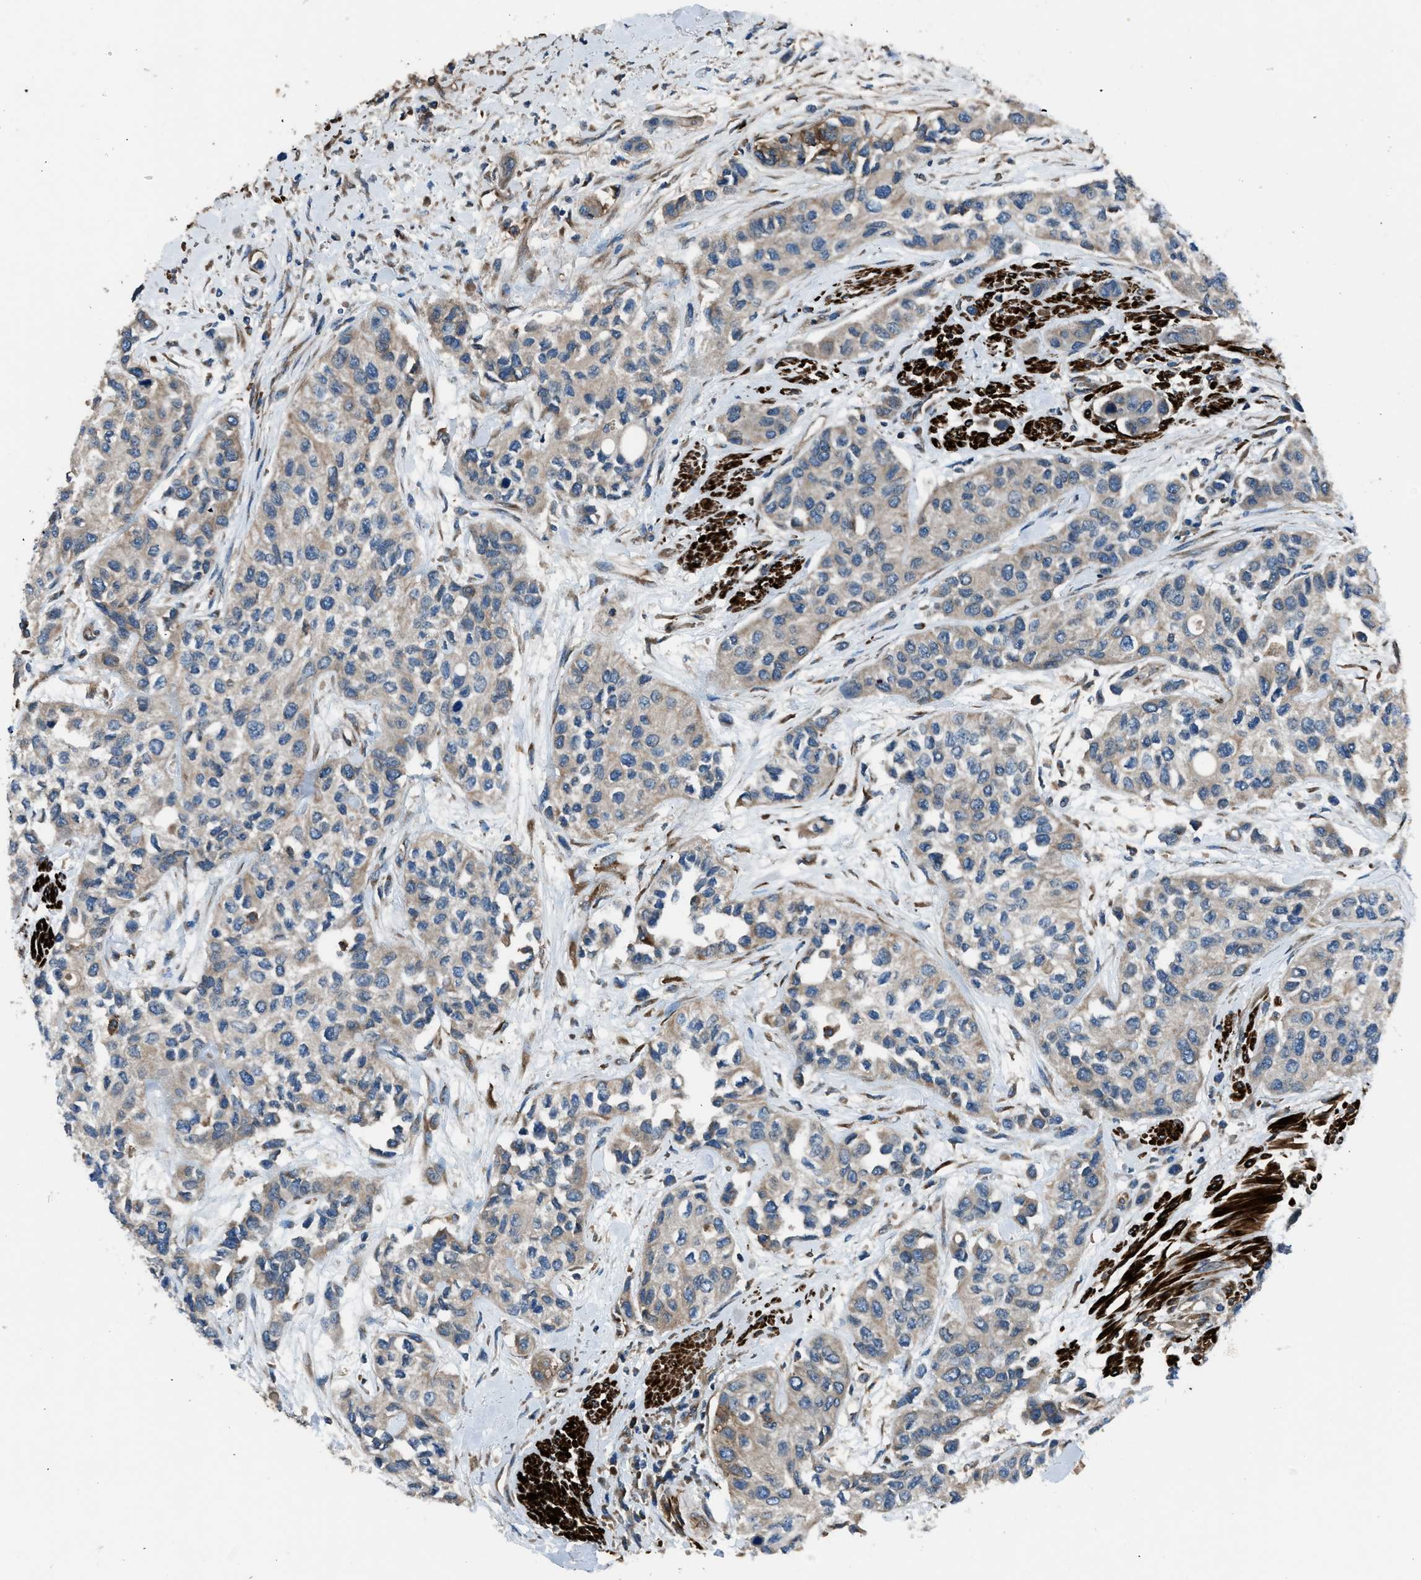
{"staining": {"intensity": "weak", "quantity": "<25%", "location": "cytoplasmic/membranous"}, "tissue": "urothelial cancer", "cell_type": "Tumor cells", "image_type": "cancer", "snomed": [{"axis": "morphology", "description": "Urothelial carcinoma, High grade"}, {"axis": "topography", "description": "Urinary bladder"}], "caption": "DAB (3,3'-diaminobenzidine) immunohistochemical staining of human high-grade urothelial carcinoma displays no significant staining in tumor cells.", "gene": "LMBR1", "patient": {"sex": "female", "age": 56}}